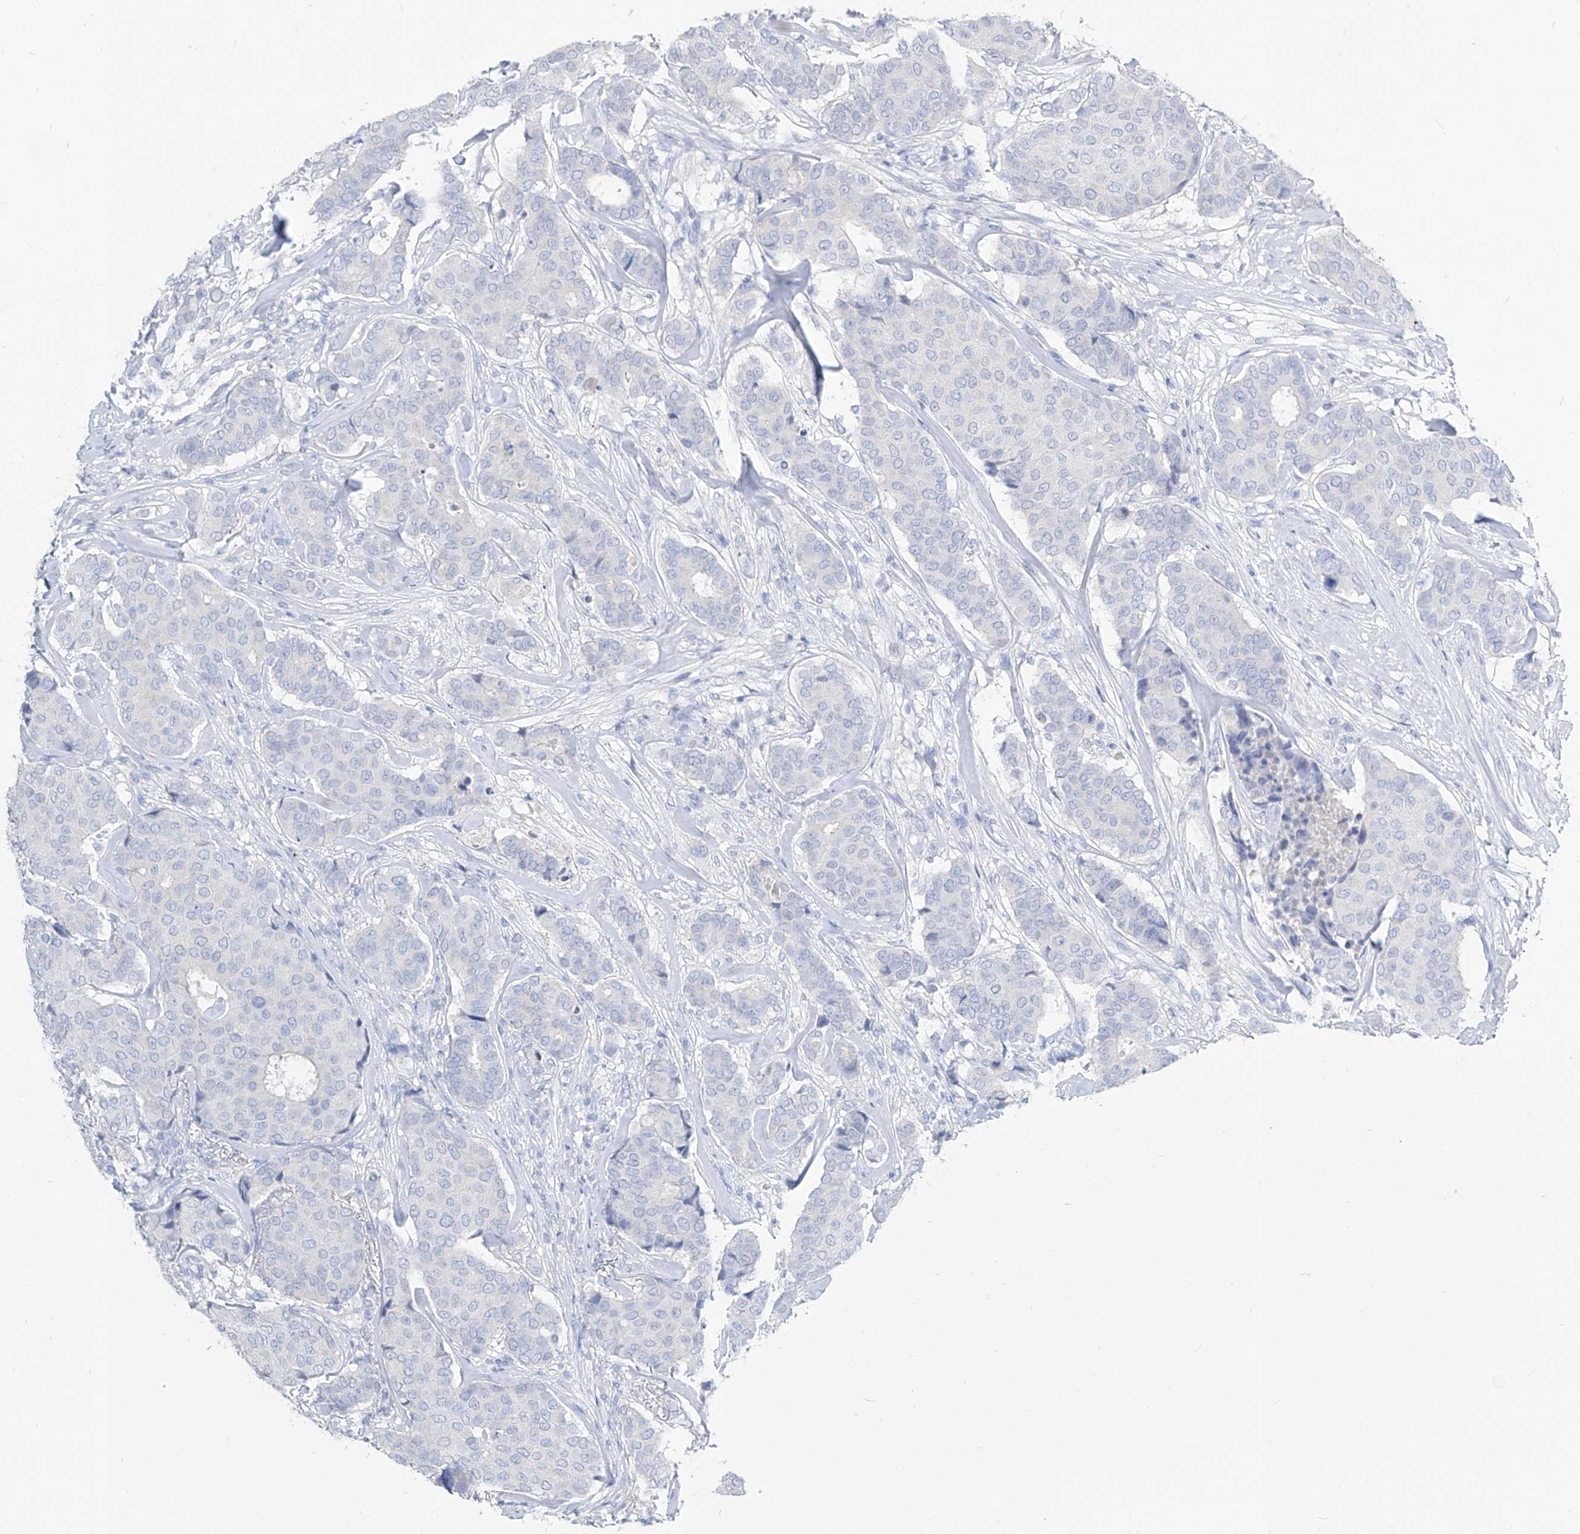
{"staining": {"intensity": "negative", "quantity": "none", "location": "none"}, "tissue": "breast cancer", "cell_type": "Tumor cells", "image_type": "cancer", "snomed": [{"axis": "morphology", "description": "Duct carcinoma"}, {"axis": "topography", "description": "Breast"}], "caption": "Breast cancer (invasive ductal carcinoma) was stained to show a protein in brown. There is no significant staining in tumor cells.", "gene": "FRS3", "patient": {"sex": "female", "age": 75}}